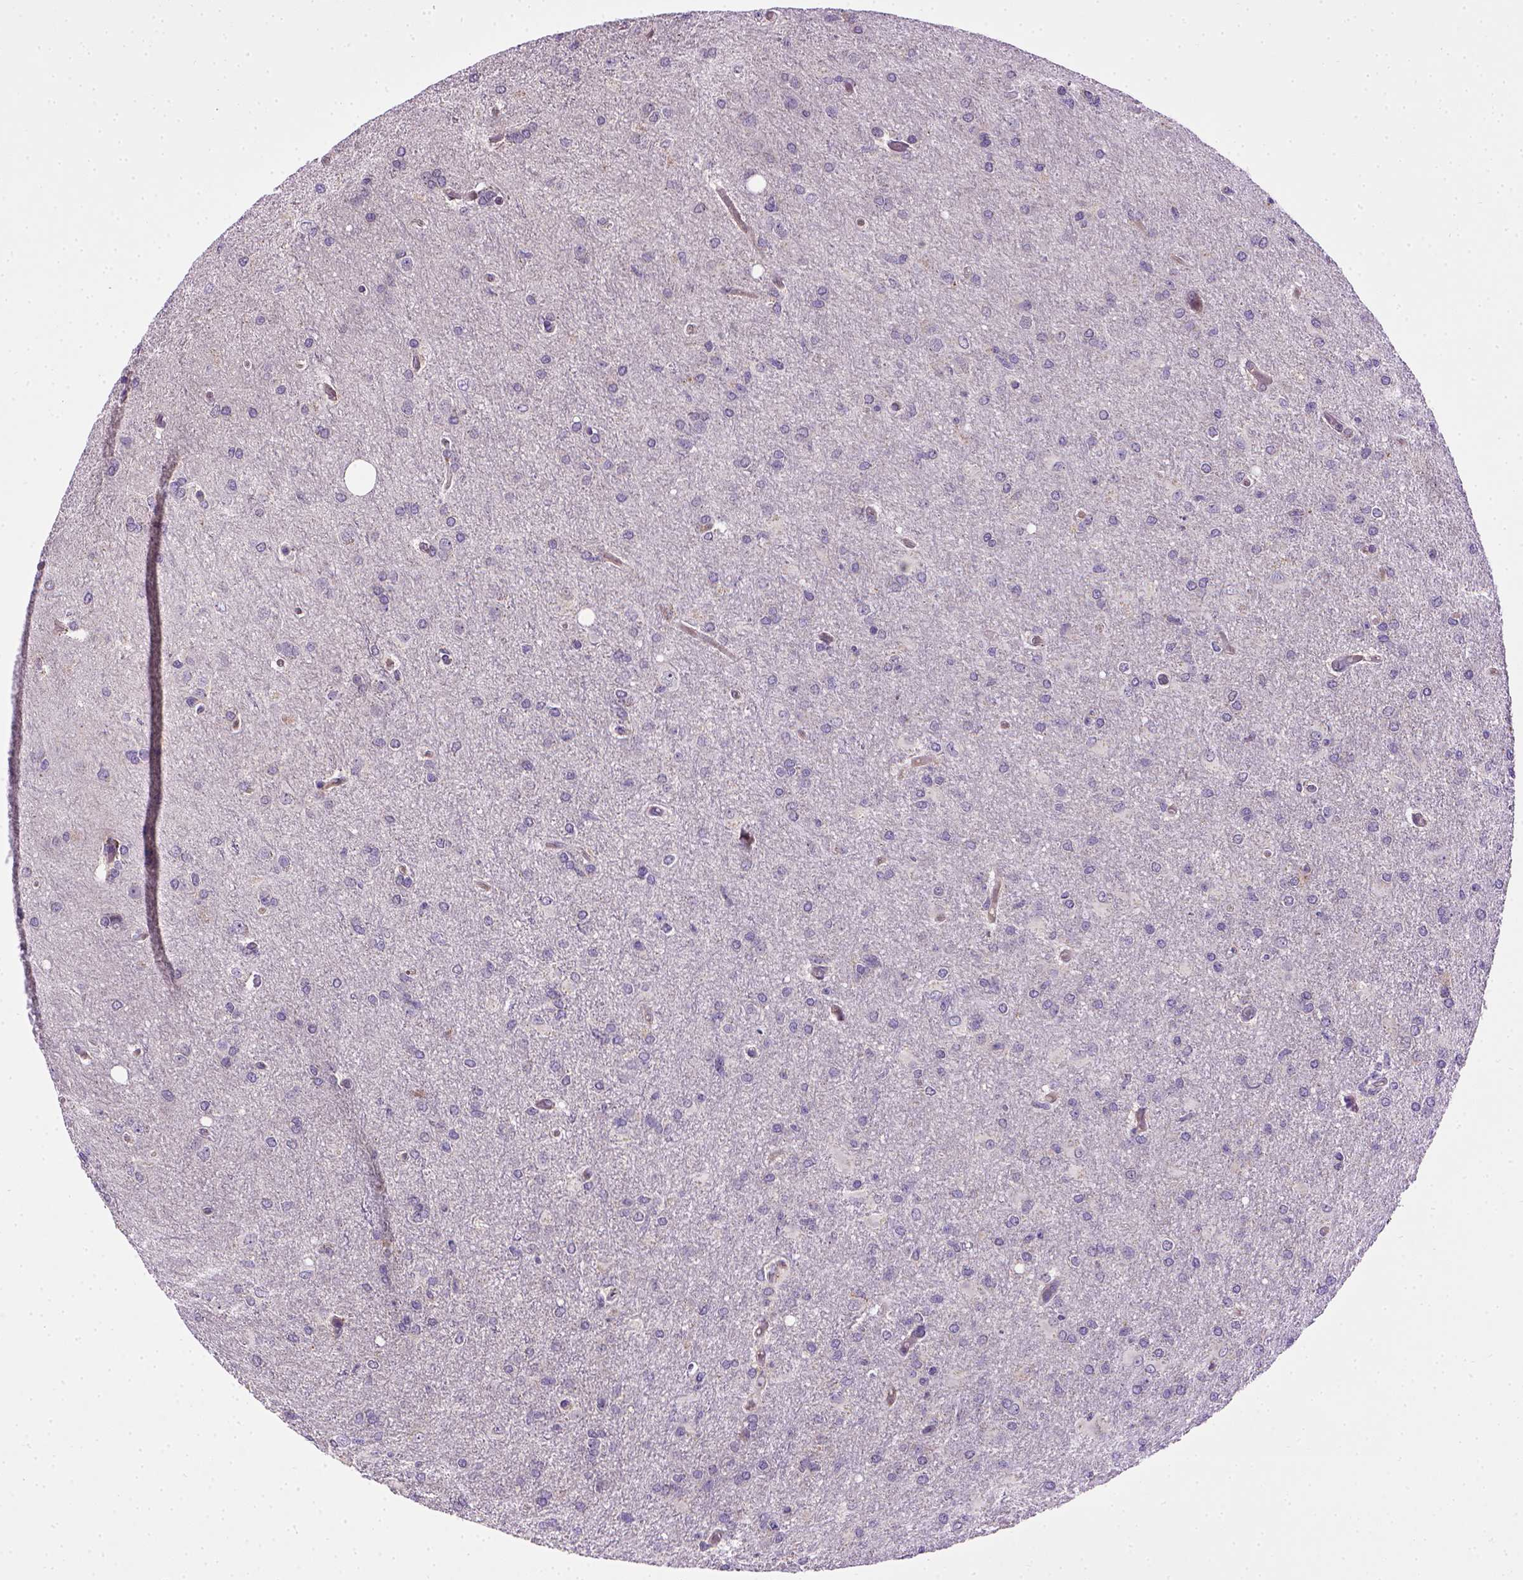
{"staining": {"intensity": "negative", "quantity": "none", "location": "none"}, "tissue": "glioma", "cell_type": "Tumor cells", "image_type": "cancer", "snomed": [{"axis": "morphology", "description": "Glioma, malignant, High grade"}, {"axis": "topography", "description": "Brain"}], "caption": "Human malignant glioma (high-grade) stained for a protein using immunohistochemistry exhibits no staining in tumor cells.", "gene": "ENG", "patient": {"sex": "male", "age": 68}}